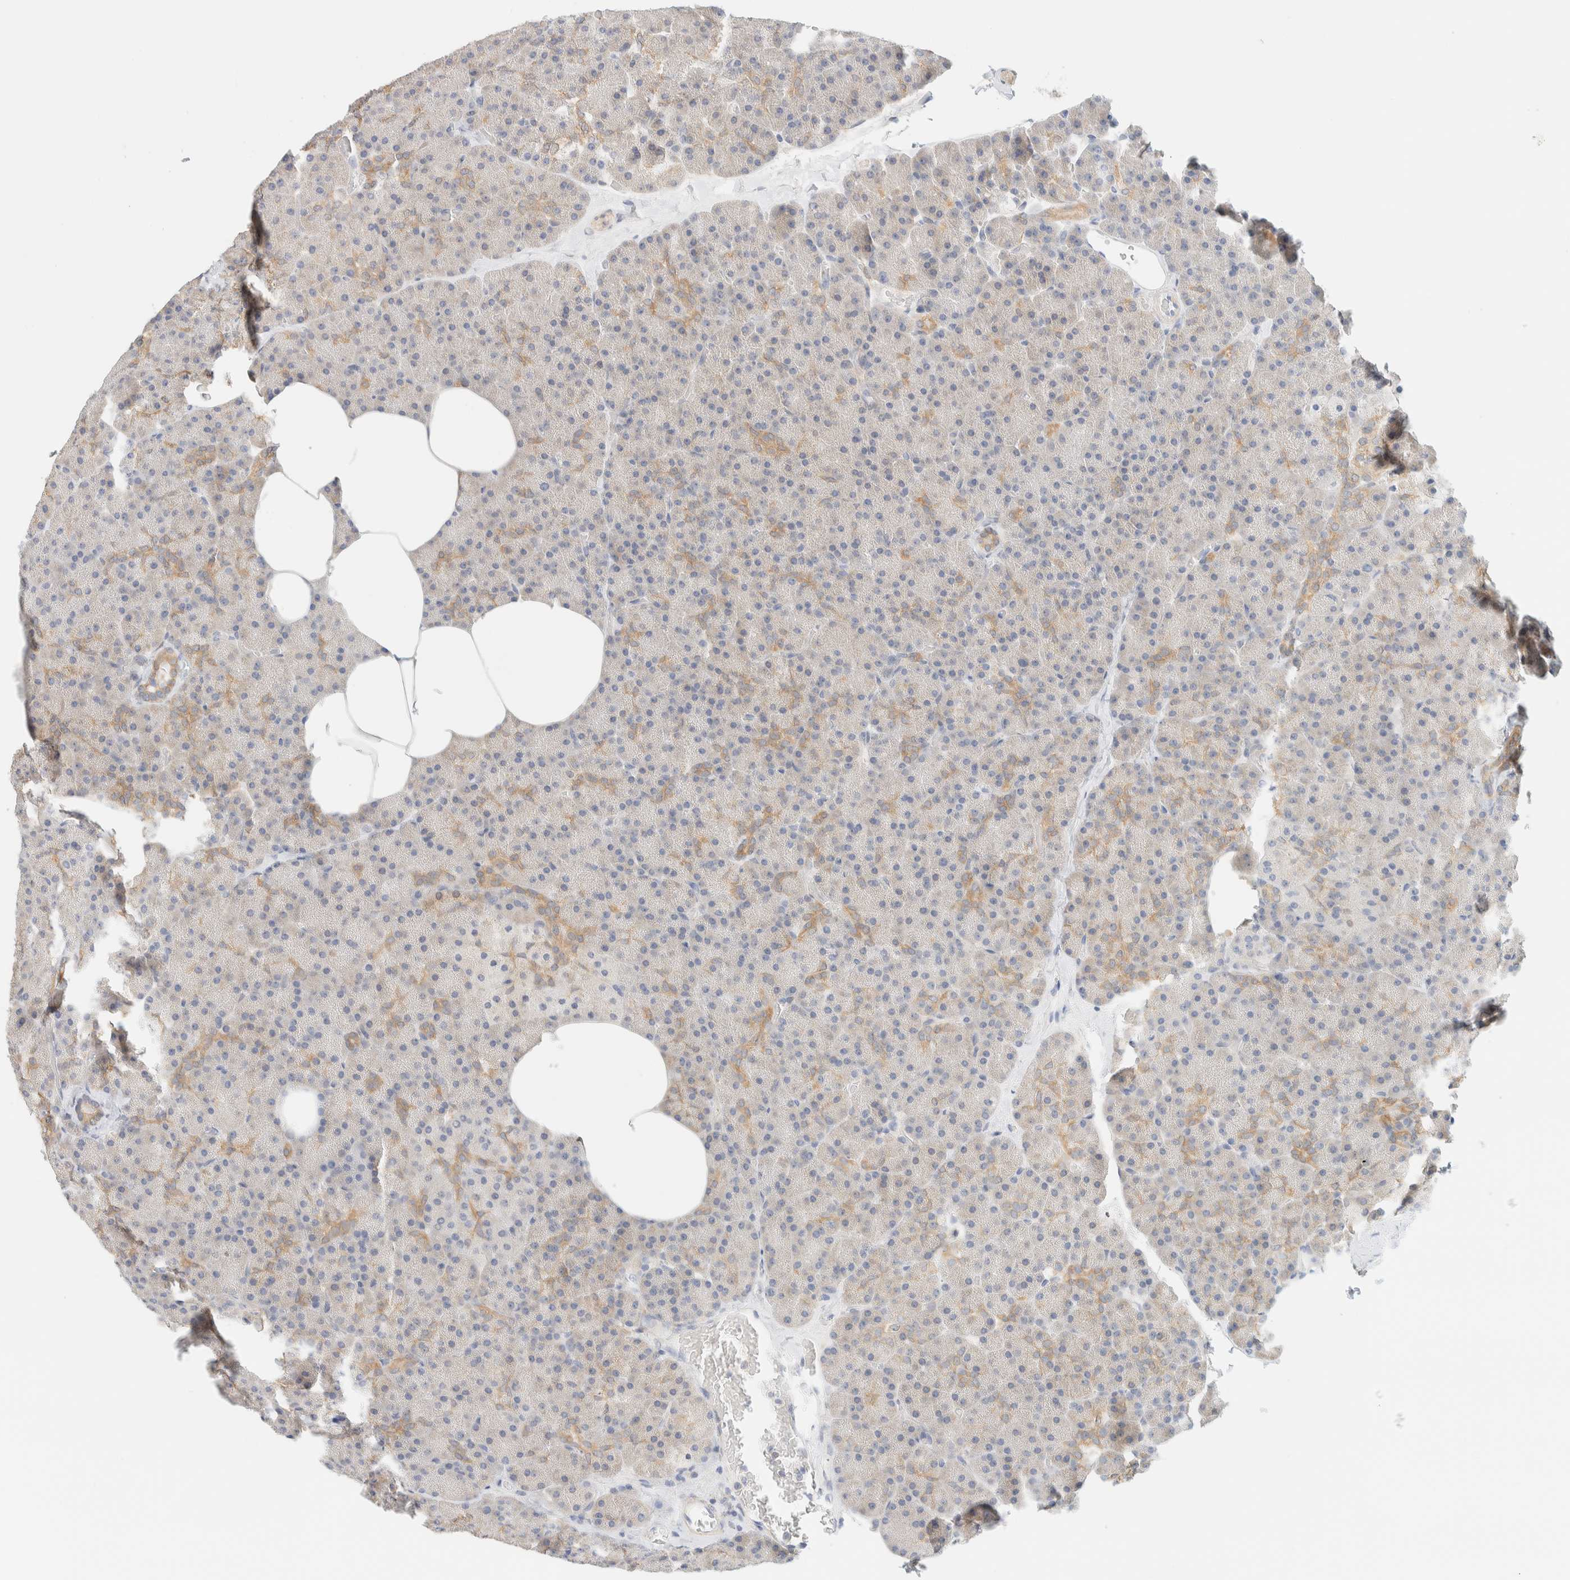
{"staining": {"intensity": "moderate", "quantity": "25%-75%", "location": "cytoplasmic/membranous"}, "tissue": "pancreas", "cell_type": "Exocrine glandular cells", "image_type": "normal", "snomed": [{"axis": "morphology", "description": "Normal tissue, NOS"}, {"axis": "morphology", "description": "Carcinoid, malignant, NOS"}, {"axis": "topography", "description": "Pancreas"}], "caption": "Exocrine glandular cells display medium levels of moderate cytoplasmic/membranous staining in approximately 25%-75% of cells in unremarkable human pancreas.", "gene": "NT5C", "patient": {"sex": "female", "age": 35}}